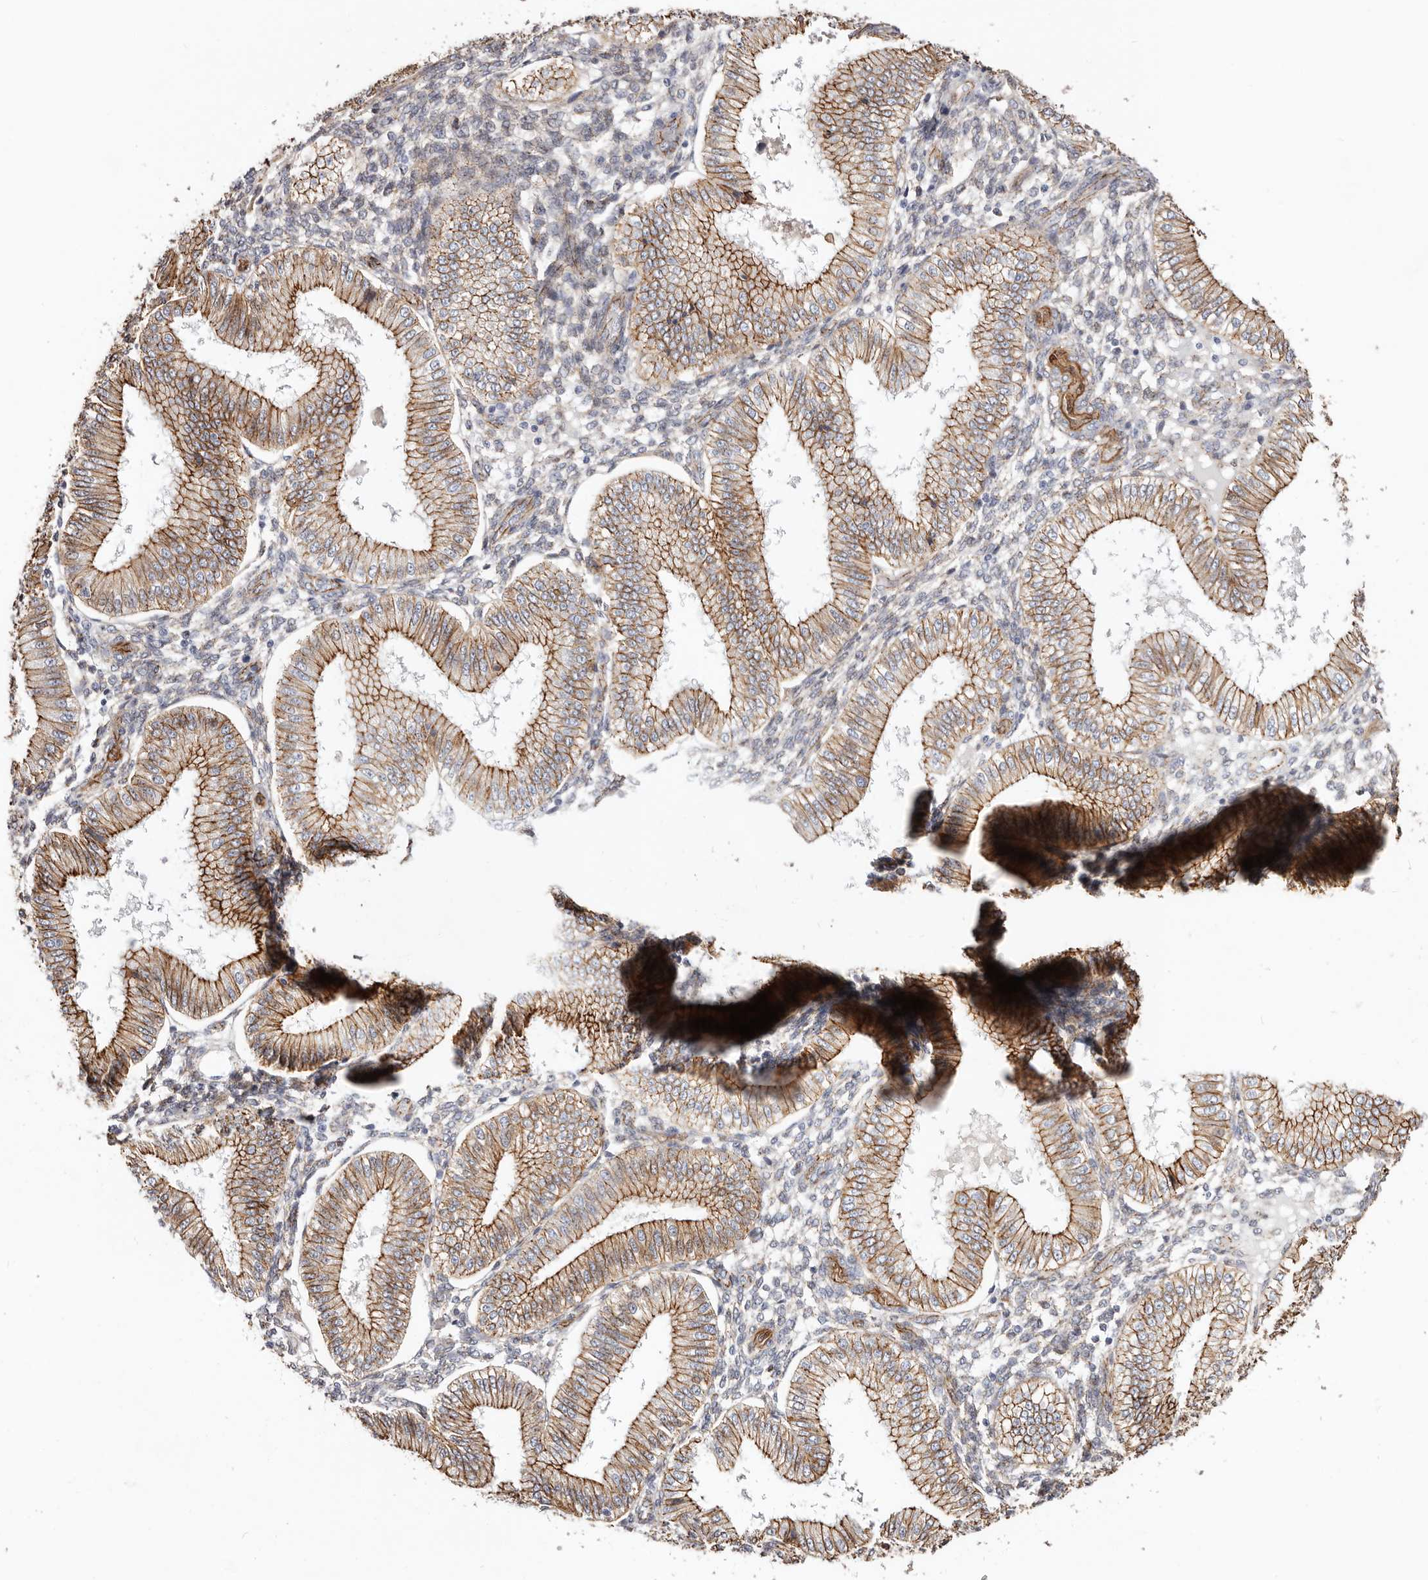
{"staining": {"intensity": "weak", "quantity": "25%-75%", "location": "cytoplasmic/membranous"}, "tissue": "endometrium", "cell_type": "Cells in endometrial stroma", "image_type": "normal", "snomed": [{"axis": "morphology", "description": "Normal tissue, NOS"}, {"axis": "topography", "description": "Endometrium"}], "caption": "Benign endometrium displays weak cytoplasmic/membranous expression in about 25%-75% of cells in endometrial stroma (DAB (3,3'-diaminobenzidine) = brown stain, brightfield microscopy at high magnification)..", "gene": "CTNNB1", "patient": {"sex": "female", "age": 39}}